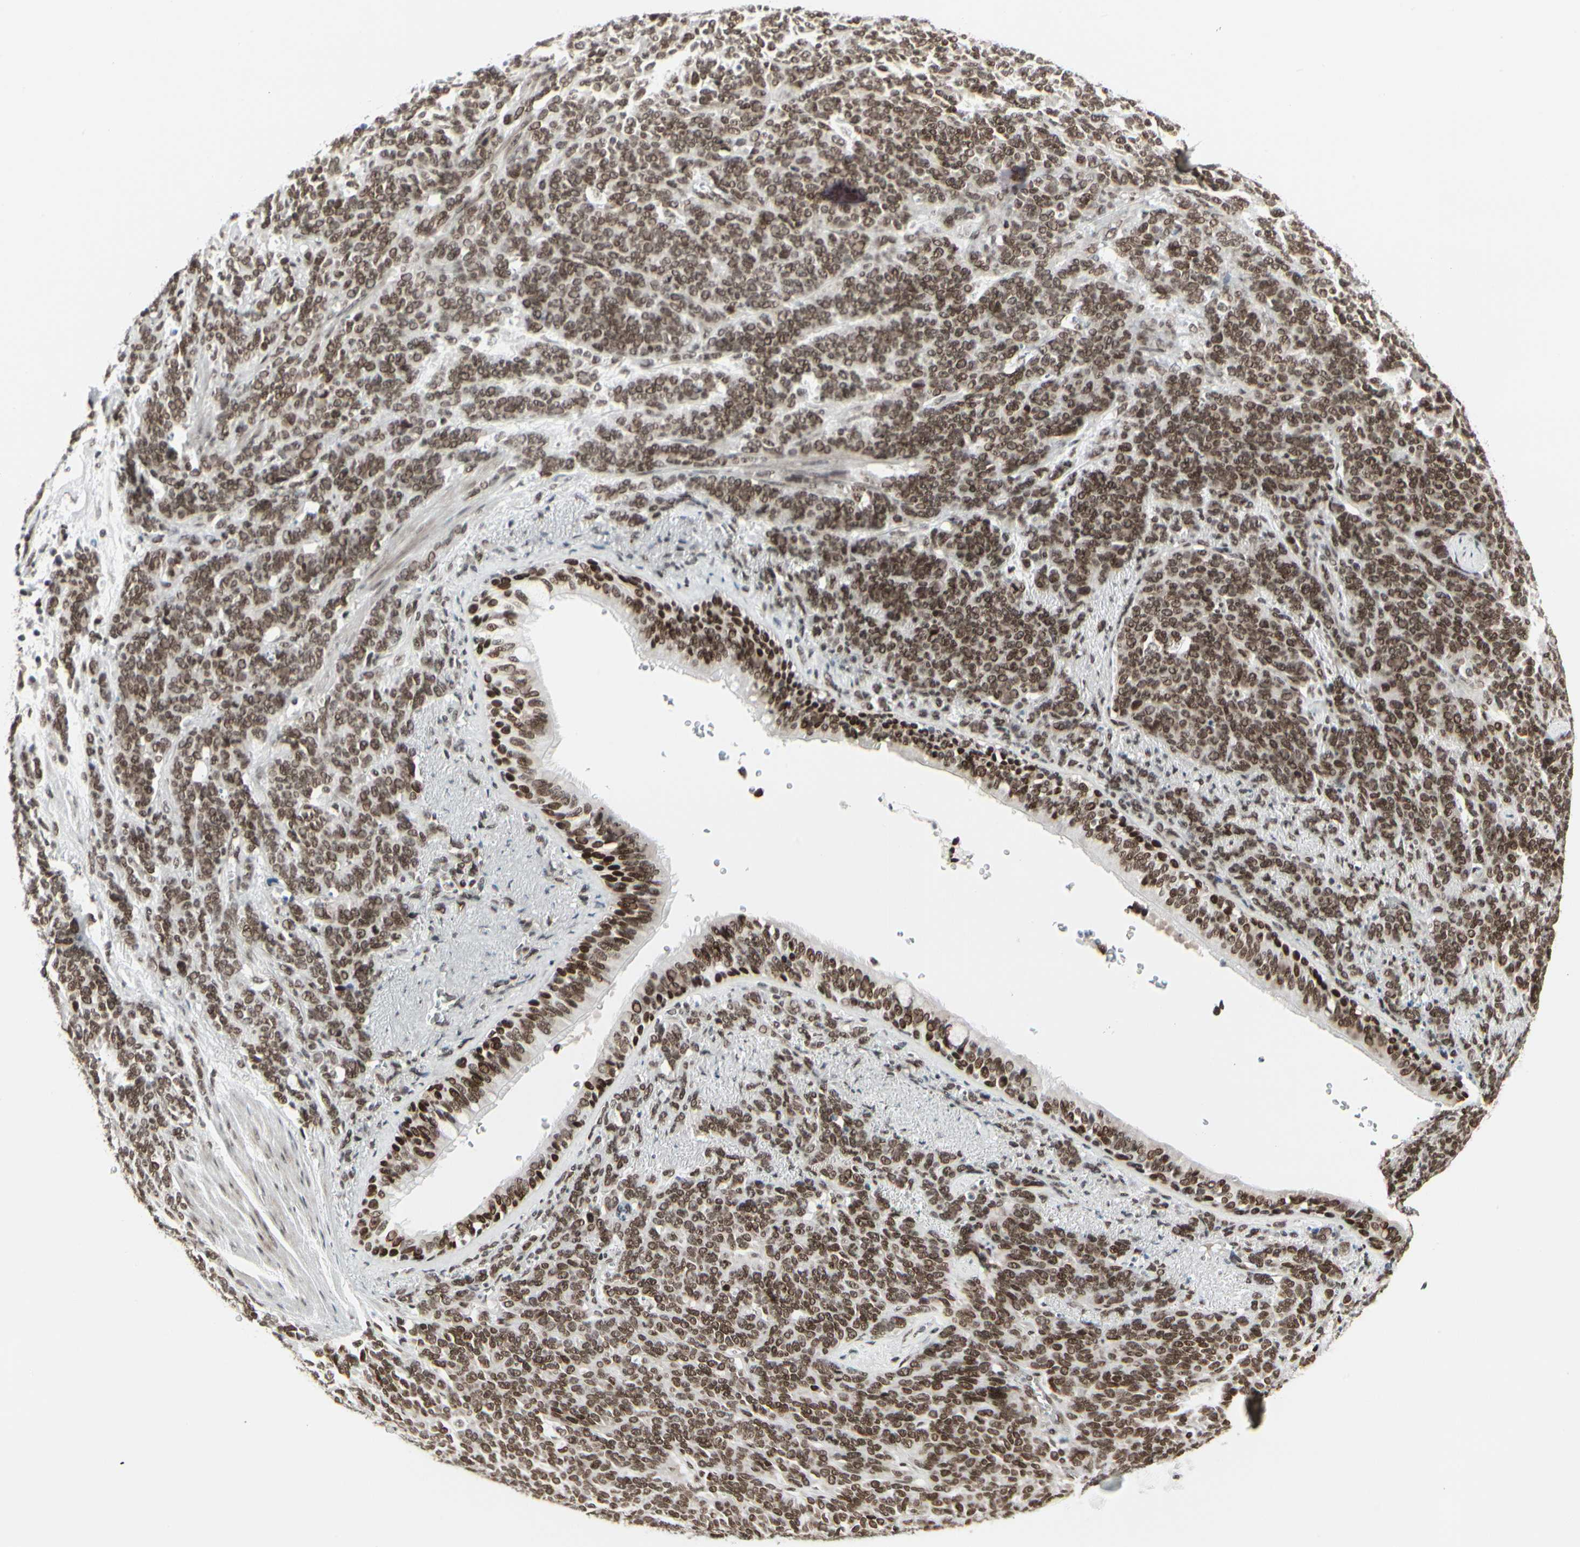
{"staining": {"intensity": "moderate", "quantity": ">75%", "location": "nuclear"}, "tissue": "lung cancer", "cell_type": "Tumor cells", "image_type": "cancer", "snomed": [{"axis": "morphology", "description": "Neoplasm, malignant, NOS"}, {"axis": "topography", "description": "Lung"}], "caption": "Tumor cells show medium levels of moderate nuclear expression in approximately >75% of cells in human lung cancer (neoplasm (malignant)). (DAB (3,3'-diaminobenzidine) = brown stain, brightfield microscopy at high magnification).", "gene": "HMG20A", "patient": {"sex": "female", "age": 58}}